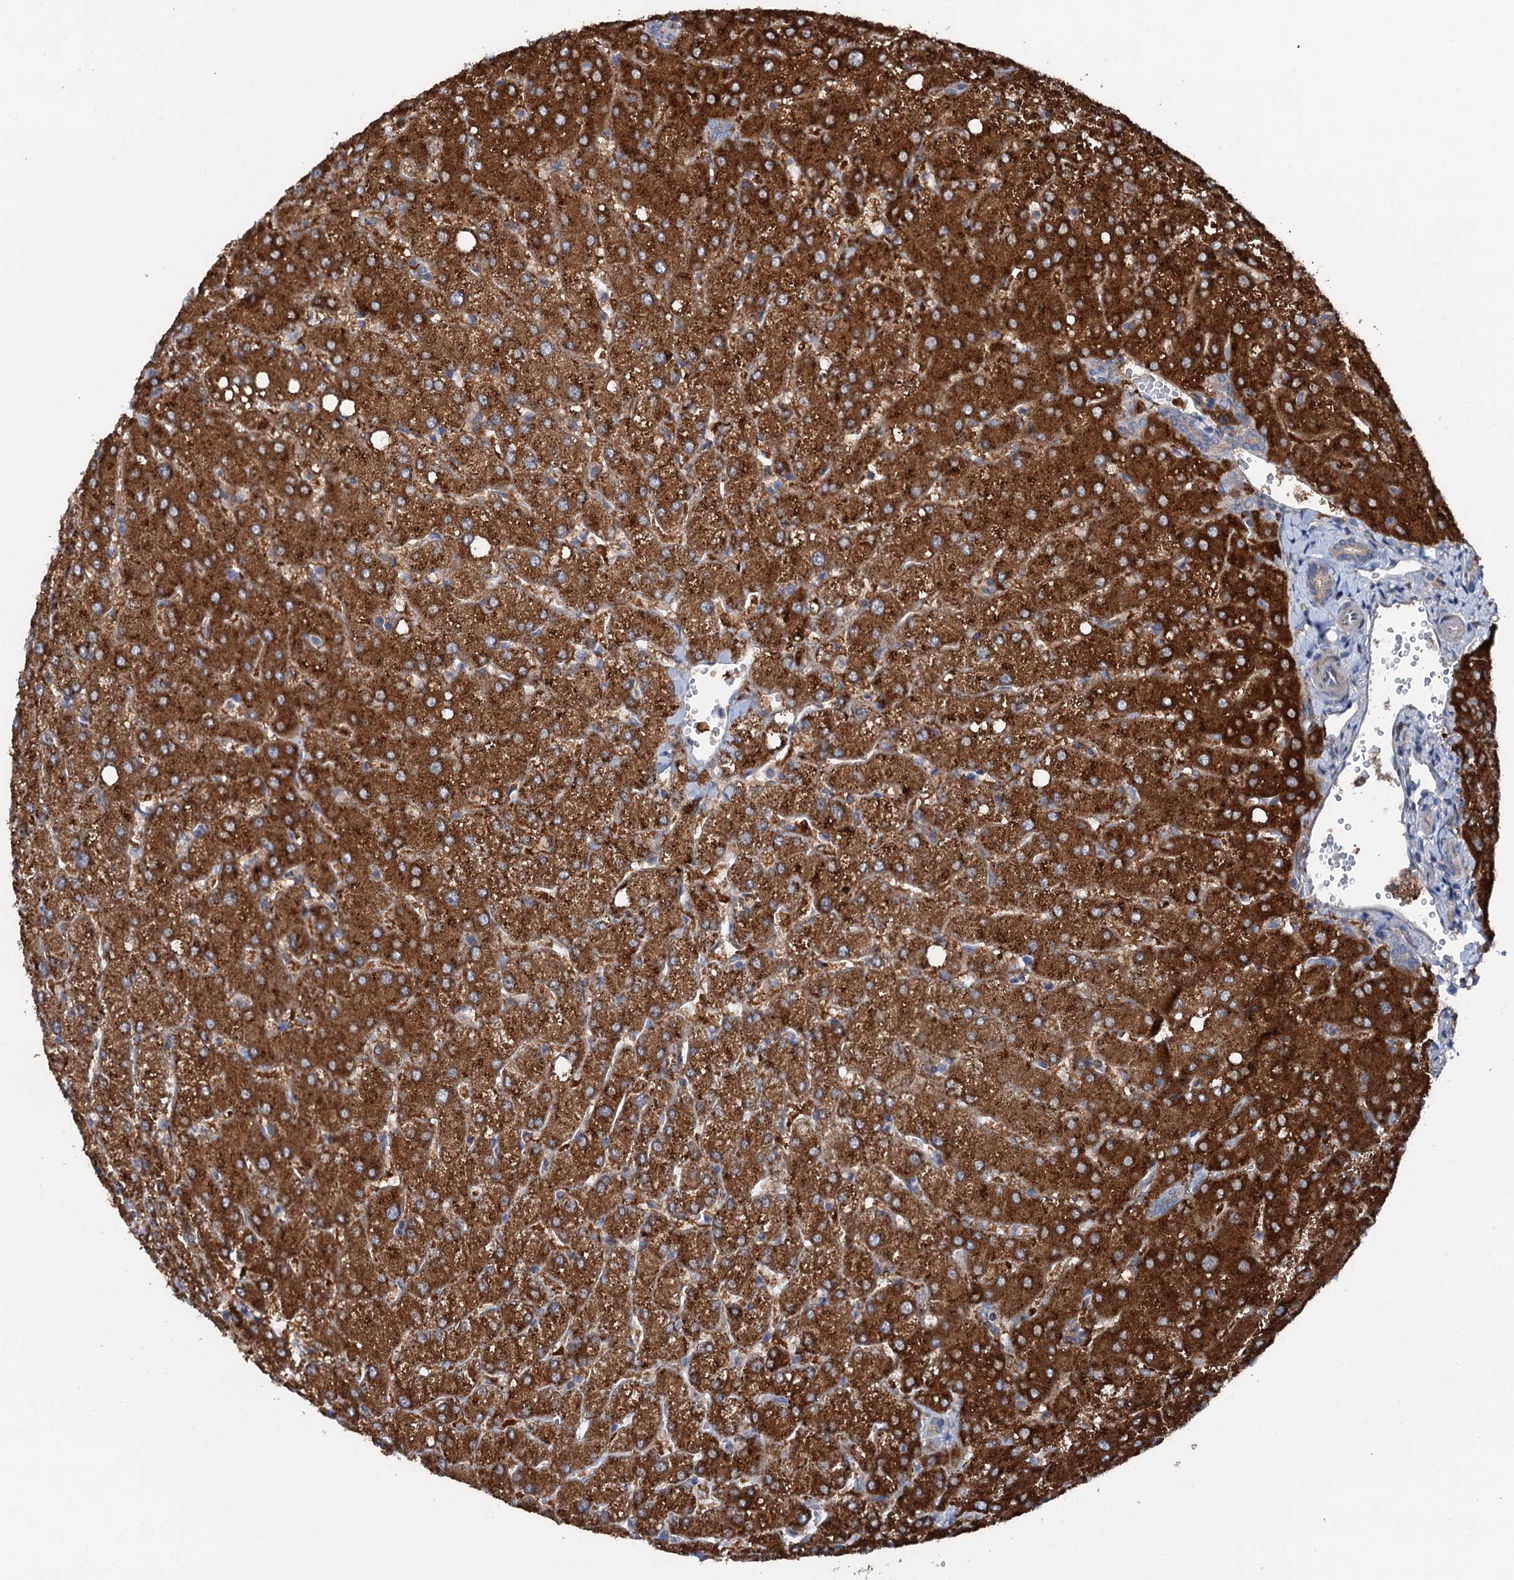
{"staining": {"intensity": "weak", "quantity": "25%-75%", "location": "cytoplasmic/membranous"}, "tissue": "liver", "cell_type": "Cholangiocytes", "image_type": "normal", "snomed": [{"axis": "morphology", "description": "Normal tissue, NOS"}, {"axis": "topography", "description": "Liver"}], "caption": "The micrograph displays staining of unremarkable liver, revealing weak cytoplasmic/membranous protein positivity (brown color) within cholangiocytes. (Stains: DAB (3,3'-diaminobenzidine) in brown, nuclei in blue, Microscopy: brightfield microscopy at high magnification).", "gene": "SLC22A25", "patient": {"sex": "female", "age": 54}}